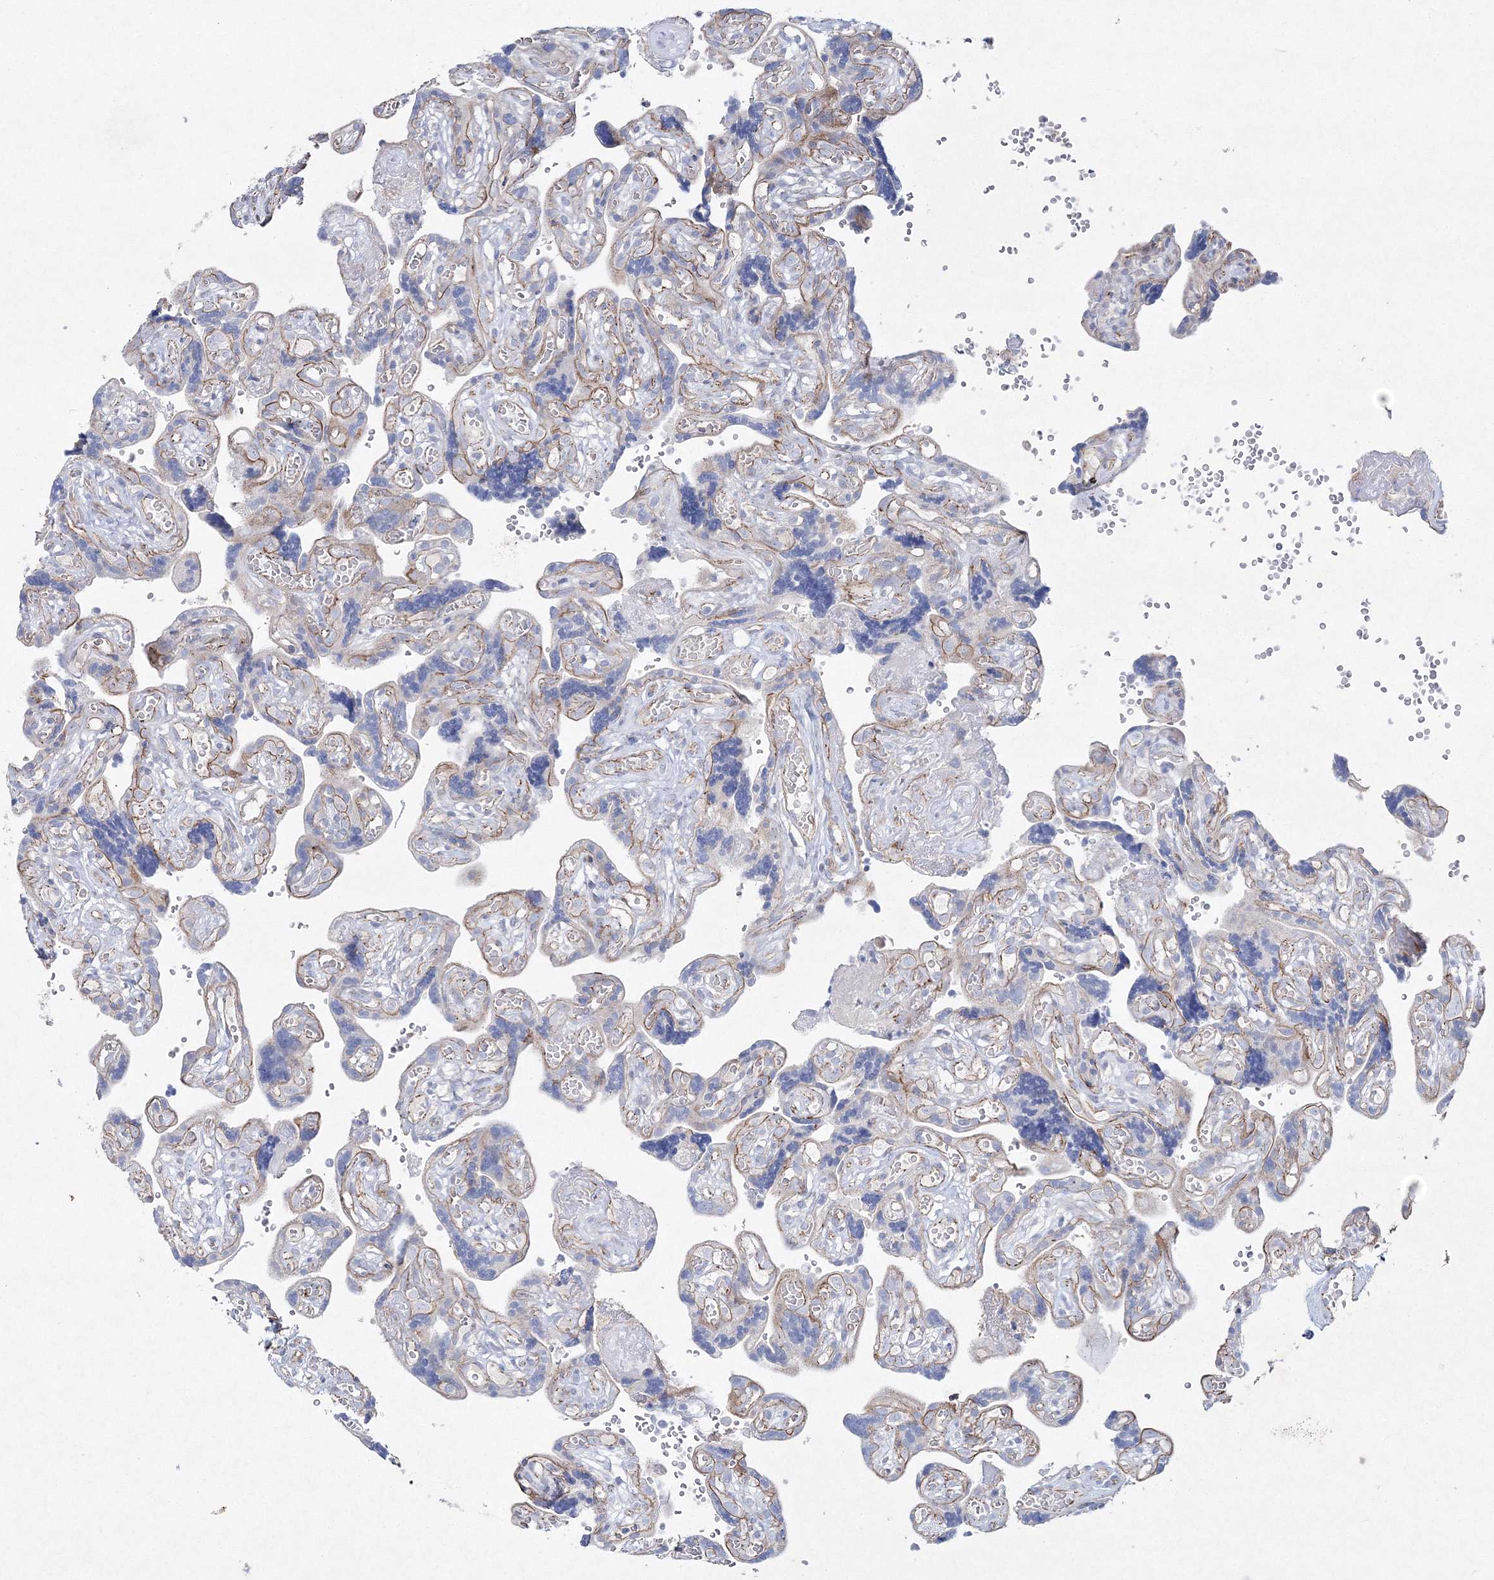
{"staining": {"intensity": "negative", "quantity": "none", "location": "none"}, "tissue": "placenta", "cell_type": "Decidual cells", "image_type": "normal", "snomed": [{"axis": "morphology", "description": "Normal tissue, NOS"}, {"axis": "topography", "description": "Placenta"}], "caption": "This is an immunohistochemistry (IHC) photomicrograph of unremarkable human placenta. There is no staining in decidual cells.", "gene": "NAA40", "patient": {"sex": "female", "age": 30}}